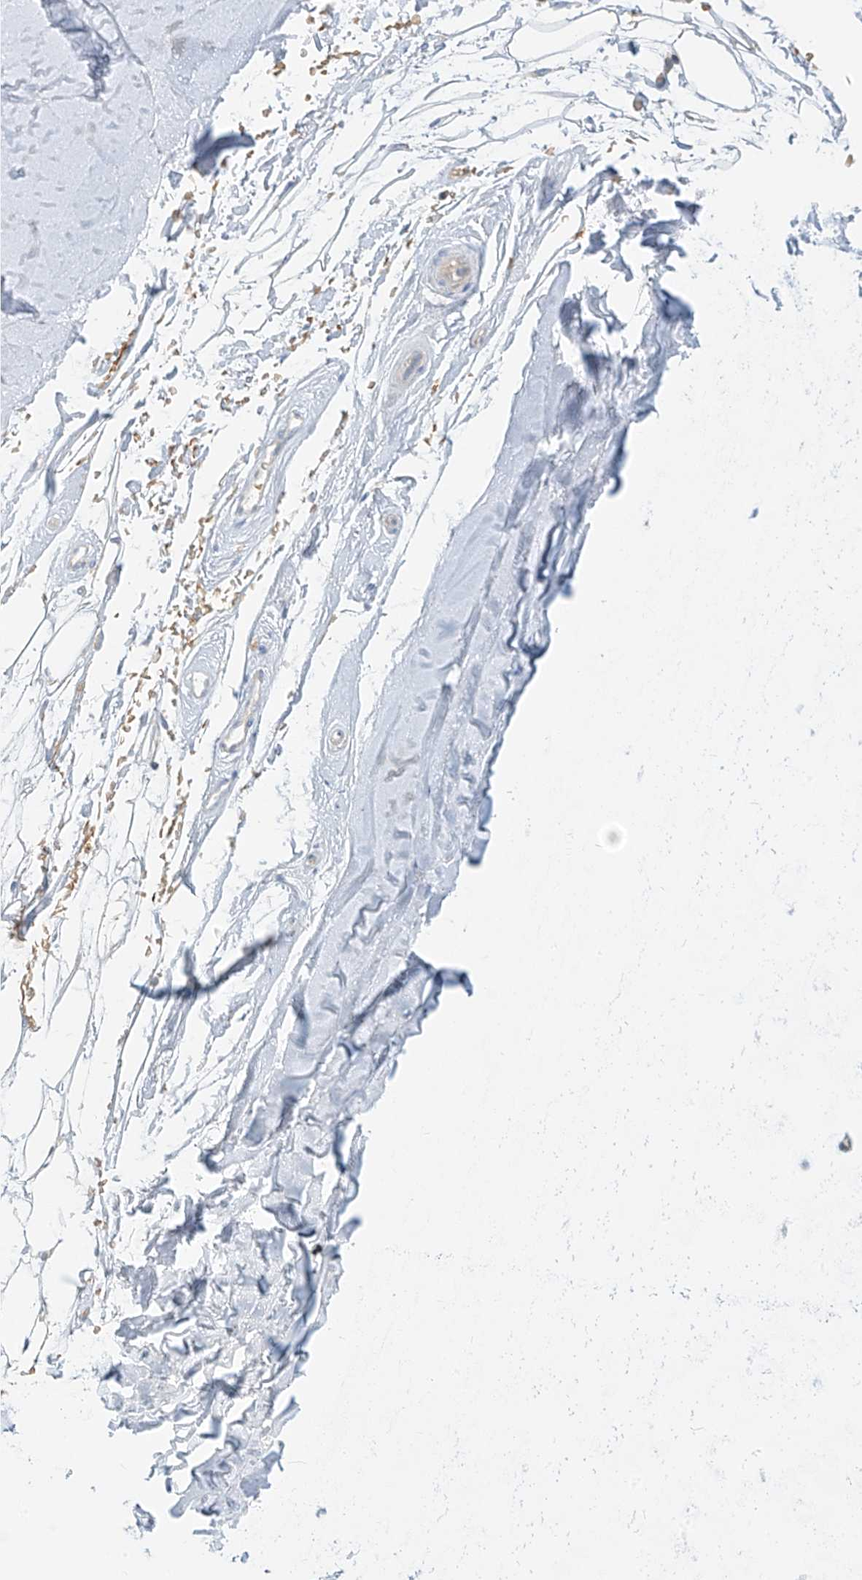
{"staining": {"intensity": "negative", "quantity": "none", "location": "none"}, "tissue": "adipose tissue", "cell_type": "Adipocytes", "image_type": "normal", "snomed": [{"axis": "morphology", "description": "Normal tissue, NOS"}, {"axis": "morphology", "description": "Basal cell carcinoma"}, {"axis": "topography", "description": "Skin"}], "caption": "IHC of normal human adipose tissue demonstrates no expression in adipocytes.", "gene": "DGKQ", "patient": {"sex": "female", "age": 89}}